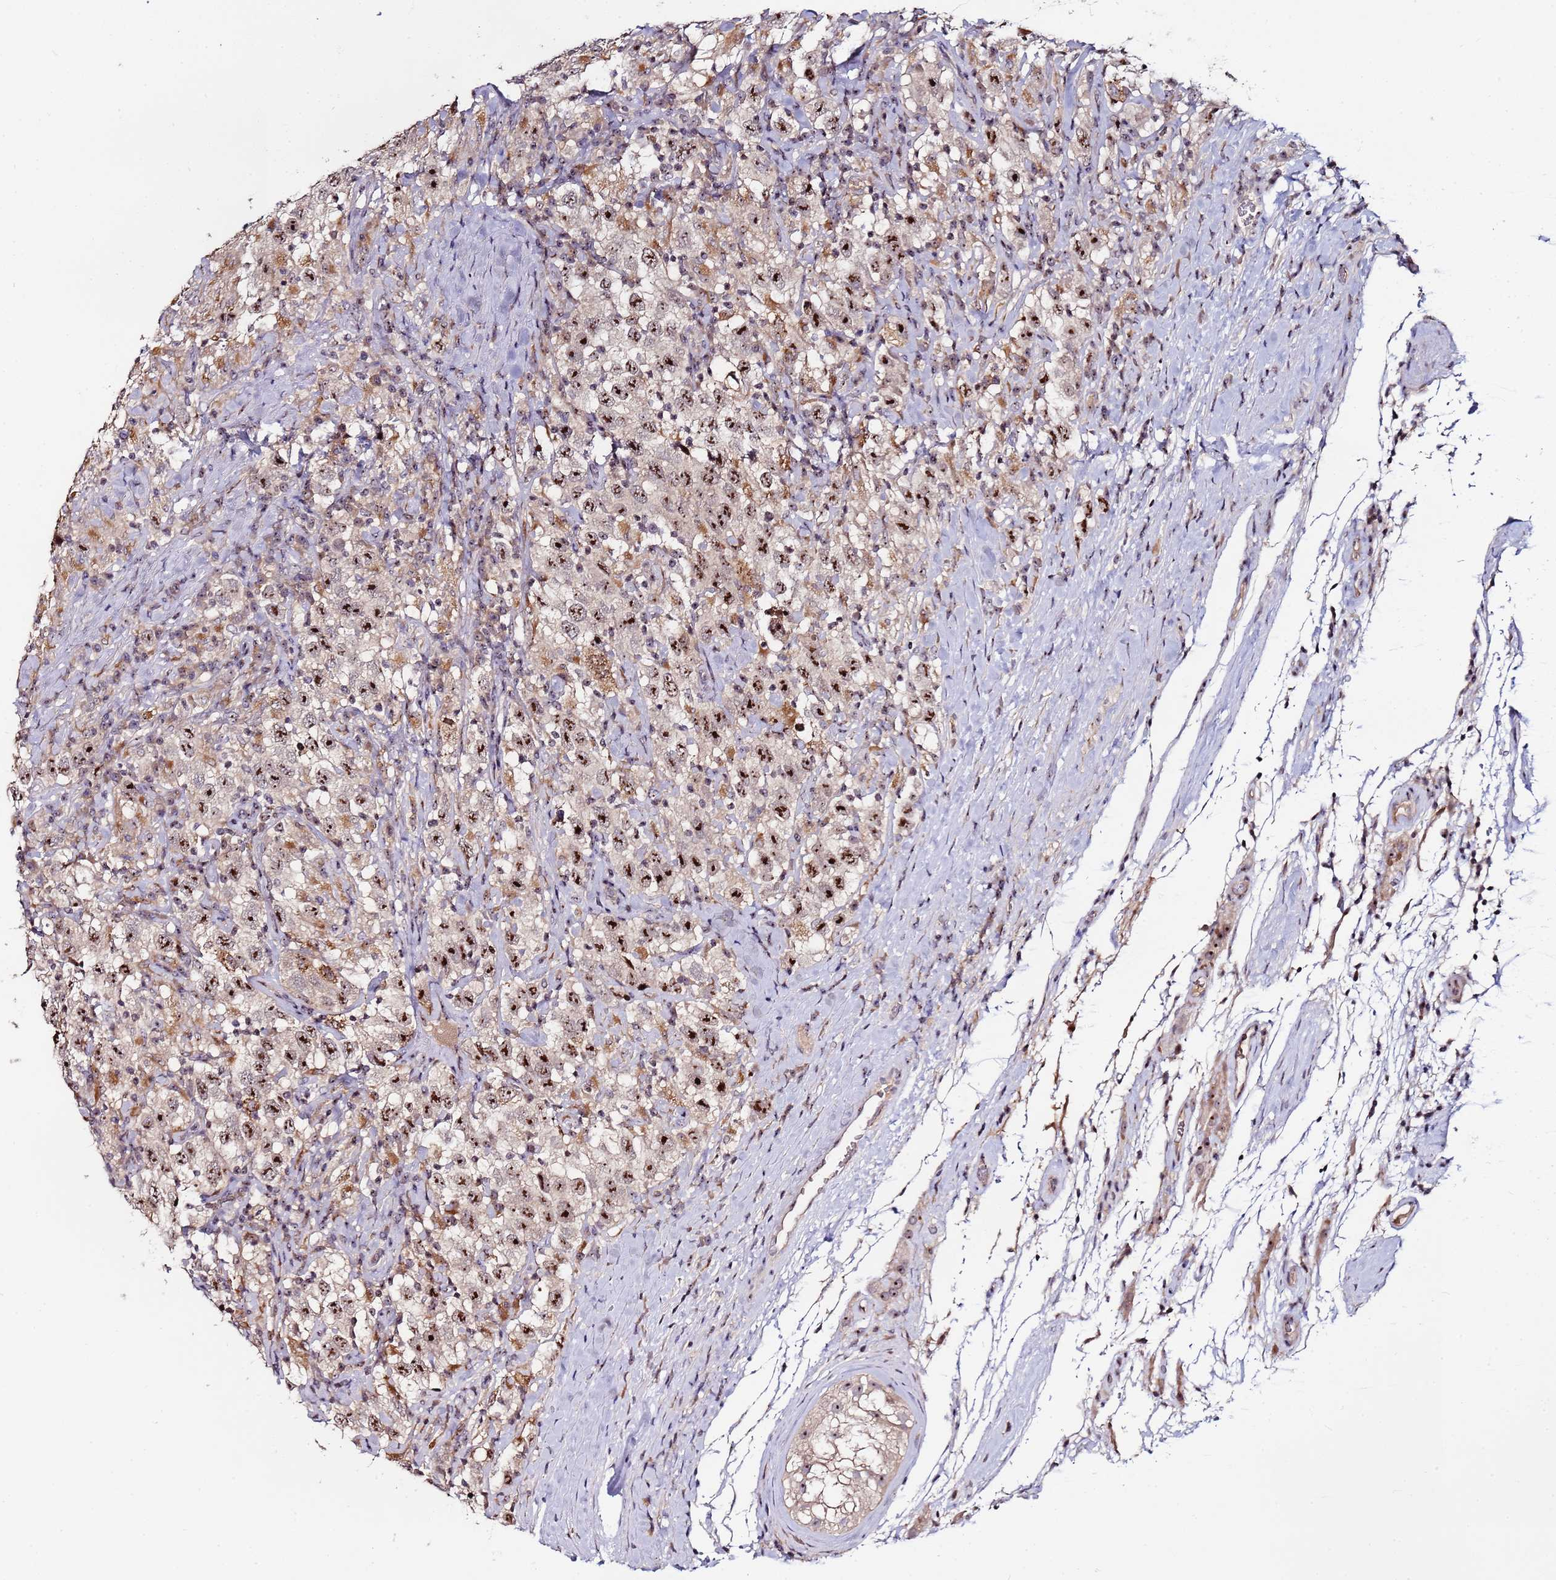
{"staining": {"intensity": "strong", "quantity": ">75%", "location": "nuclear"}, "tissue": "testis cancer", "cell_type": "Tumor cells", "image_type": "cancer", "snomed": [{"axis": "morphology", "description": "Seminoma, NOS"}, {"axis": "topography", "description": "Testis"}], "caption": "This is a photomicrograph of immunohistochemistry staining of seminoma (testis), which shows strong expression in the nuclear of tumor cells.", "gene": "KRI1", "patient": {"sex": "male", "age": 41}}